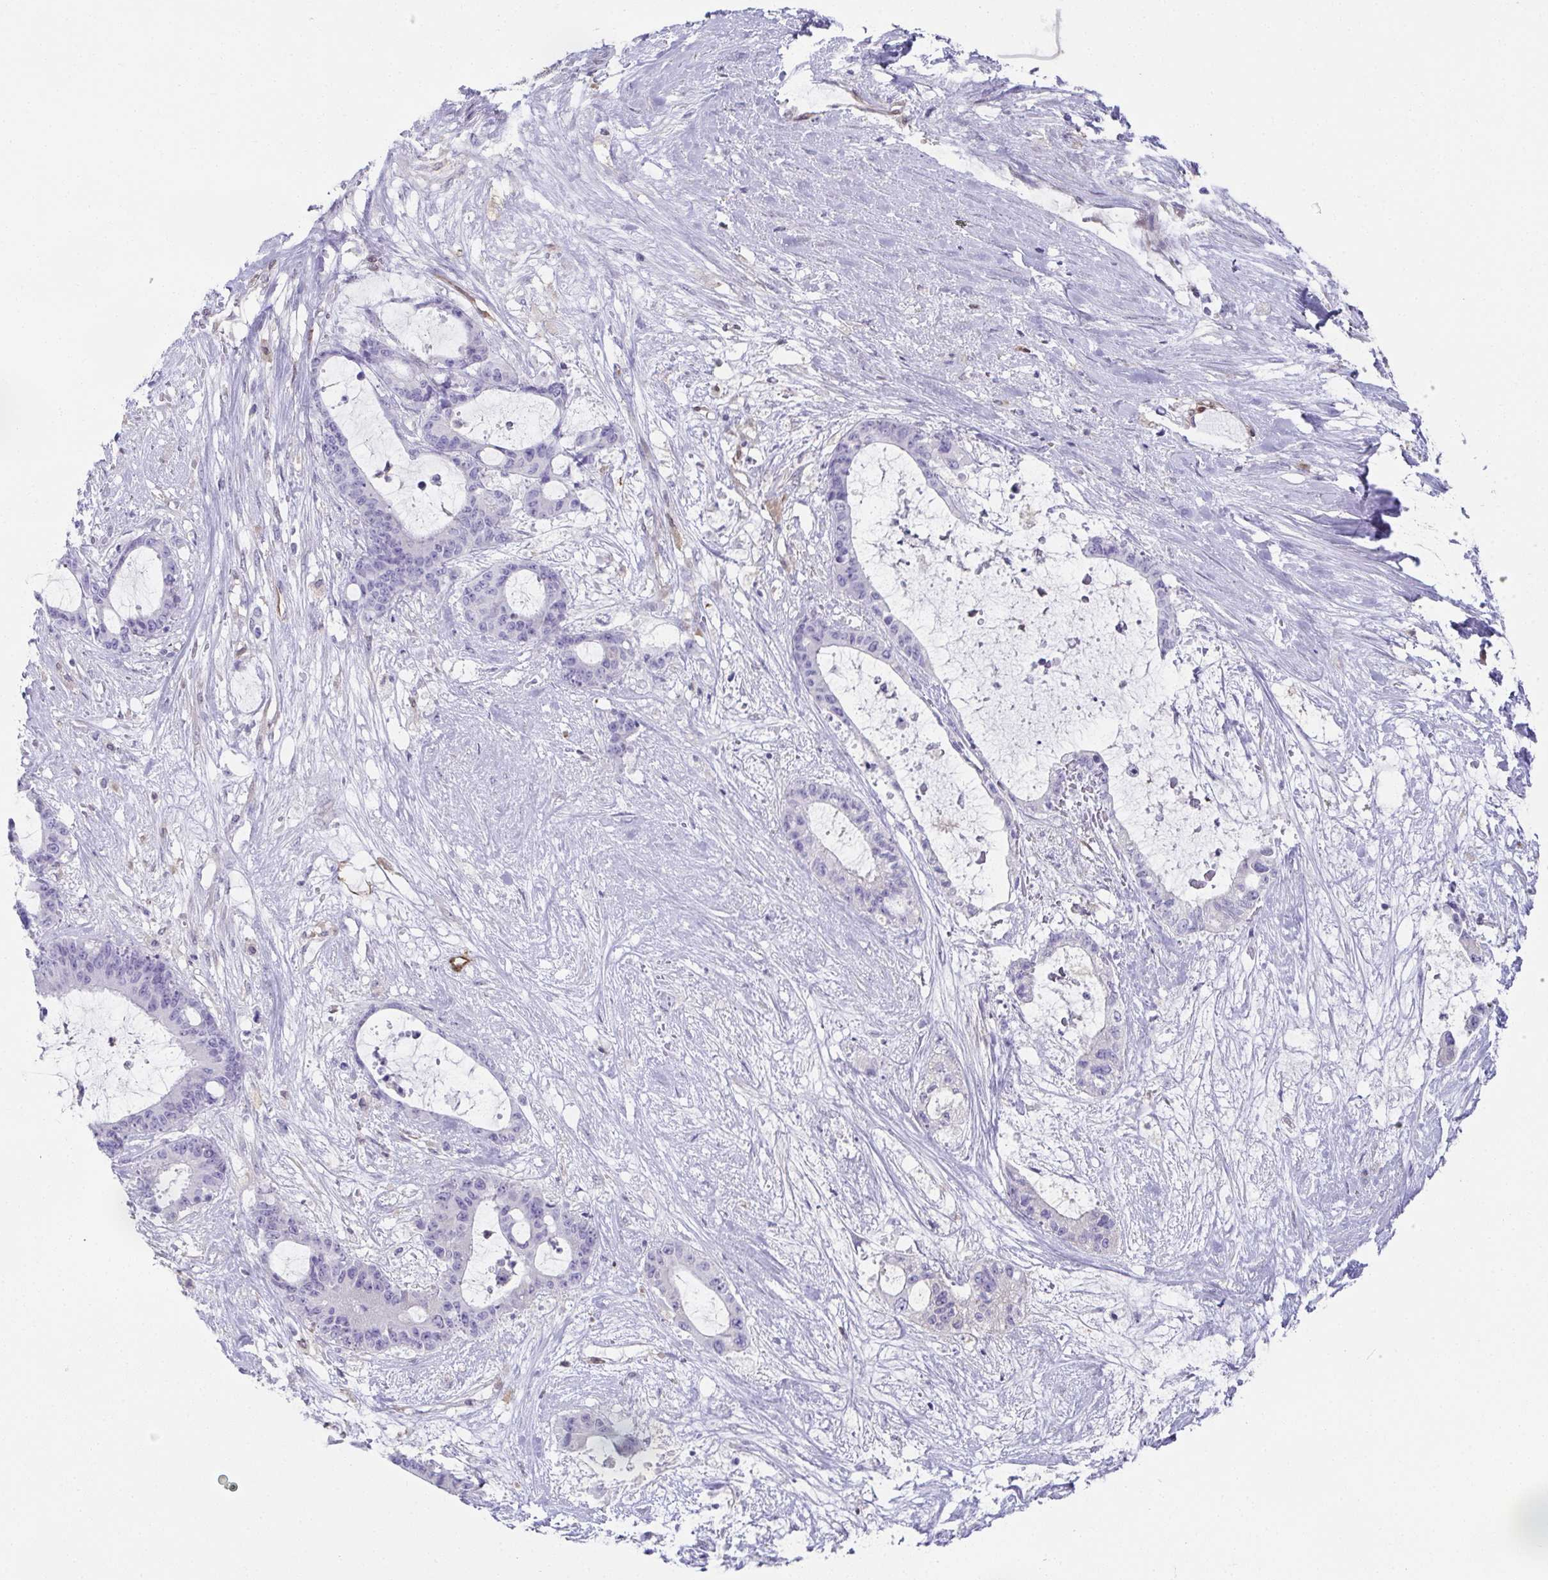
{"staining": {"intensity": "negative", "quantity": "none", "location": "none"}, "tissue": "liver cancer", "cell_type": "Tumor cells", "image_type": "cancer", "snomed": [{"axis": "morphology", "description": "Normal tissue, NOS"}, {"axis": "morphology", "description": "Cholangiocarcinoma"}, {"axis": "topography", "description": "Liver"}, {"axis": "topography", "description": "Peripheral nerve tissue"}], "caption": "IHC micrograph of neoplastic tissue: liver cancer stained with DAB exhibits no significant protein positivity in tumor cells. Brightfield microscopy of IHC stained with DAB (3,3'-diaminobenzidine) (brown) and hematoxylin (blue), captured at high magnification.", "gene": "RBP1", "patient": {"sex": "female", "age": 73}}